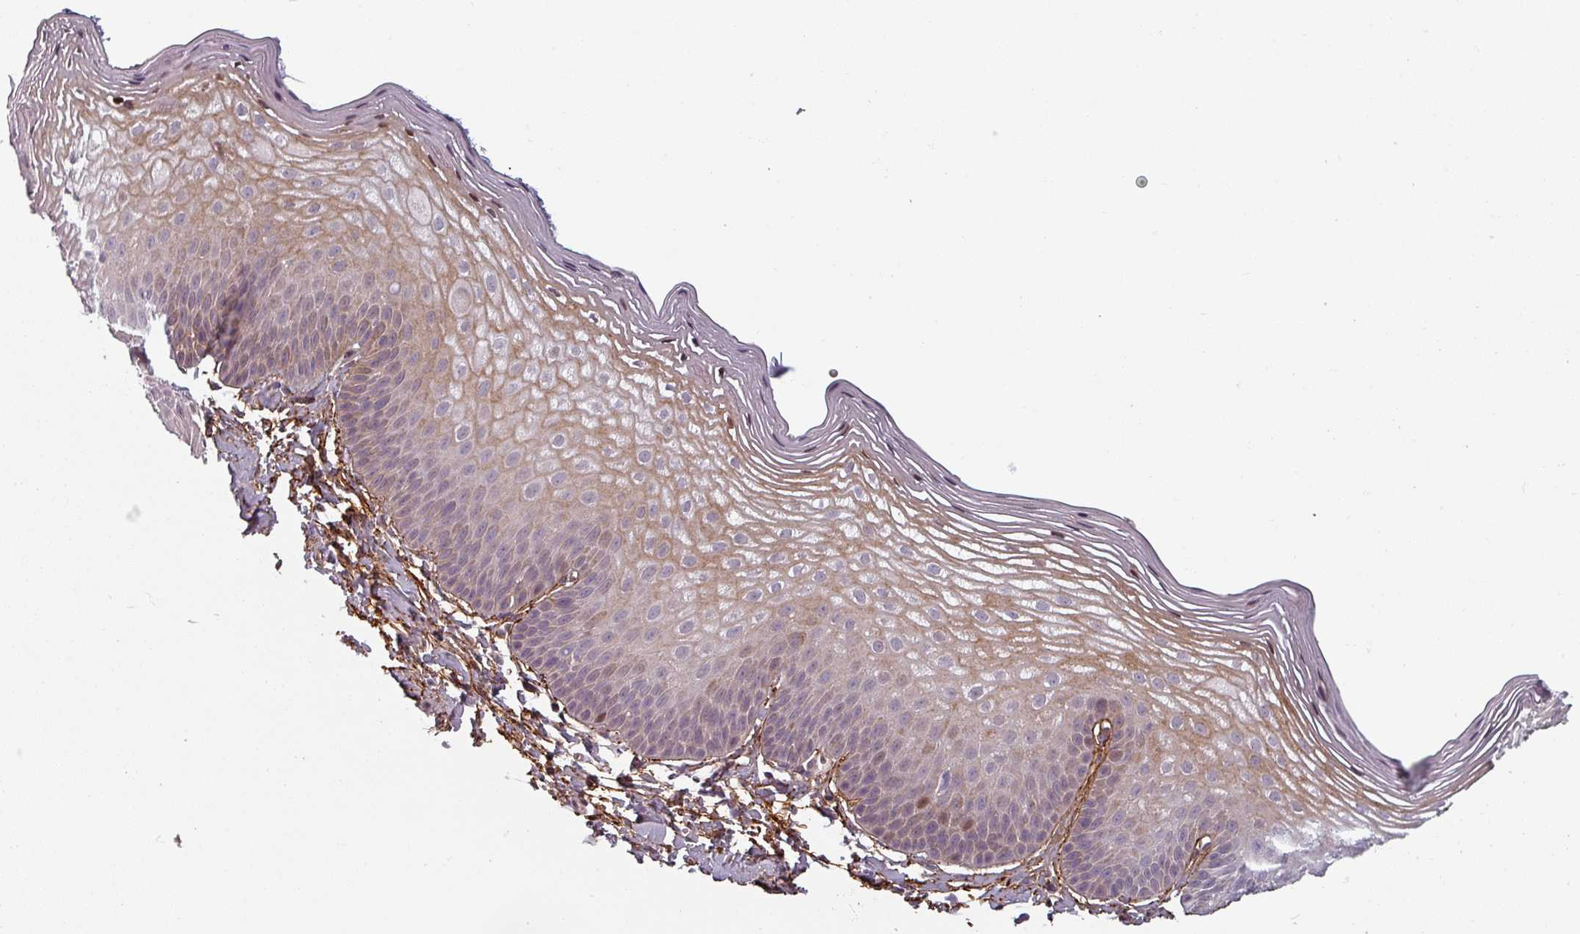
{"staining": {"intensity": "moderate", "quantity": "25%-75%", "location": "cytoplasmic/membranous,nuclear"}, "tissue": "skin", "cell_type": "Epidermal cells", "image_type": "normal", "snomed": [{"axis": "morphology", "description": "Normal tissue, NOS"}, {"axis": "morphology", "description": "Hemorrhoids"}, {"axis": "morphology", "description": "Inflammation, NOS"}, {"axis": "topography", "description": "Anal"}], "caption": "Protein expression analysis of normal human skin reveals moderate cytoplasmic/membranous,nuclear expression in approximately 25%-75% of epidermal cells. (Brightfield microscopy of DAB IHC at high magnification).", "gene": "CYB5RL", "patient": {"sex": "male", "age": 60}}